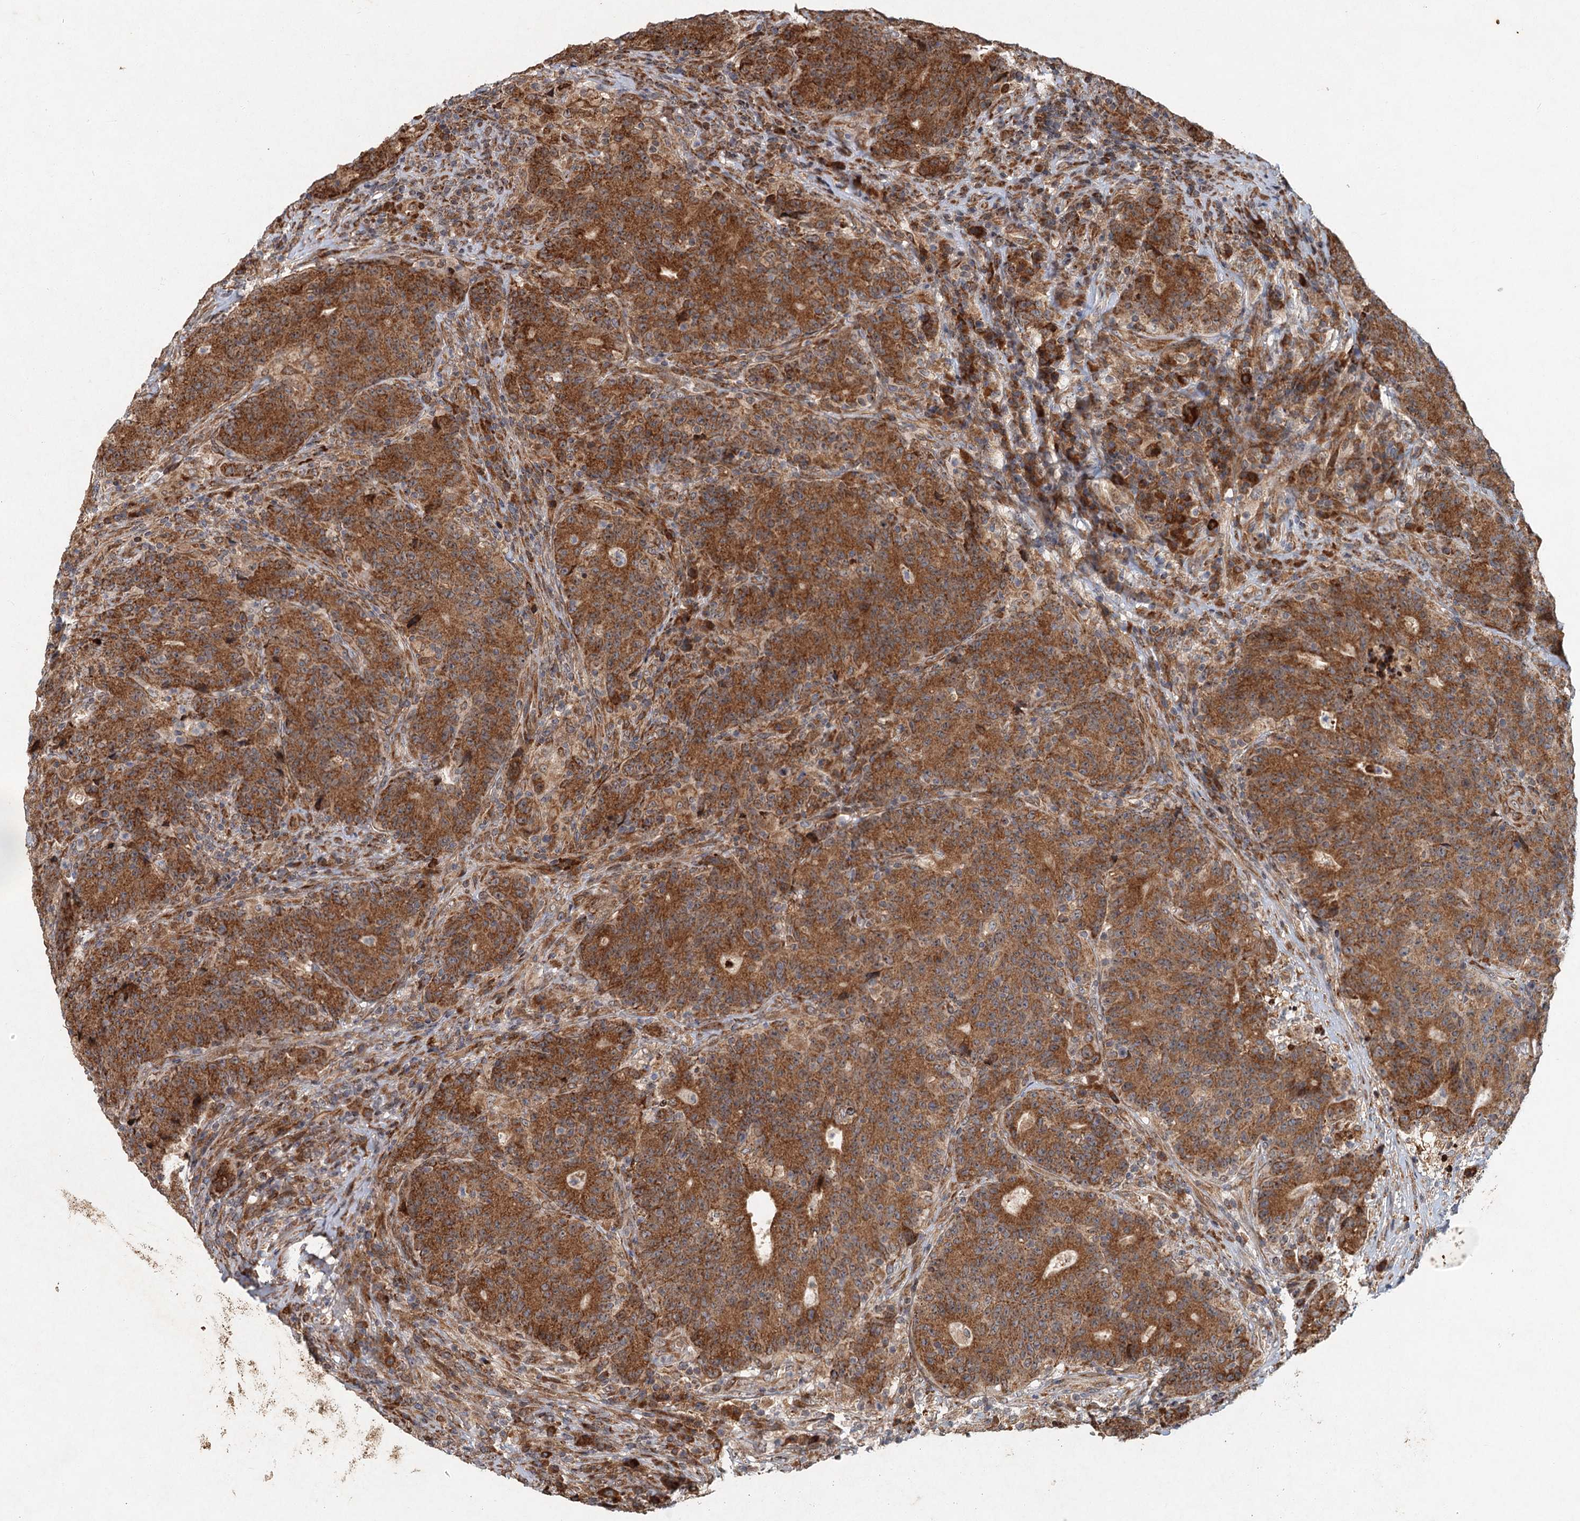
{"staining": {"intensity": "moderate", "quantity": ">75%", "location": "cytoplasmic/membranous"}, "tissue": "colorectal cancer", "cell_type": "Tumor cells", "image_type": "cancer", "snomed": [{"axis": "morphology", "description": "Adenocarcinoma, NOS"}, {"axis": "topography", "description": "Colon"}], "caption": "The immunohistochemical stain labels moderate cytoplasmic/membranous positivity in tumor cells of colorectal adenocarcinoma tissue. The staining was performed using DAB to visualize the protein expression in brown, while the nuclei were stained in blue with hematoxylin (Magnification: 20x).", "gene": "SRPX2", "patient": {"sex": "female", "age": 75}}